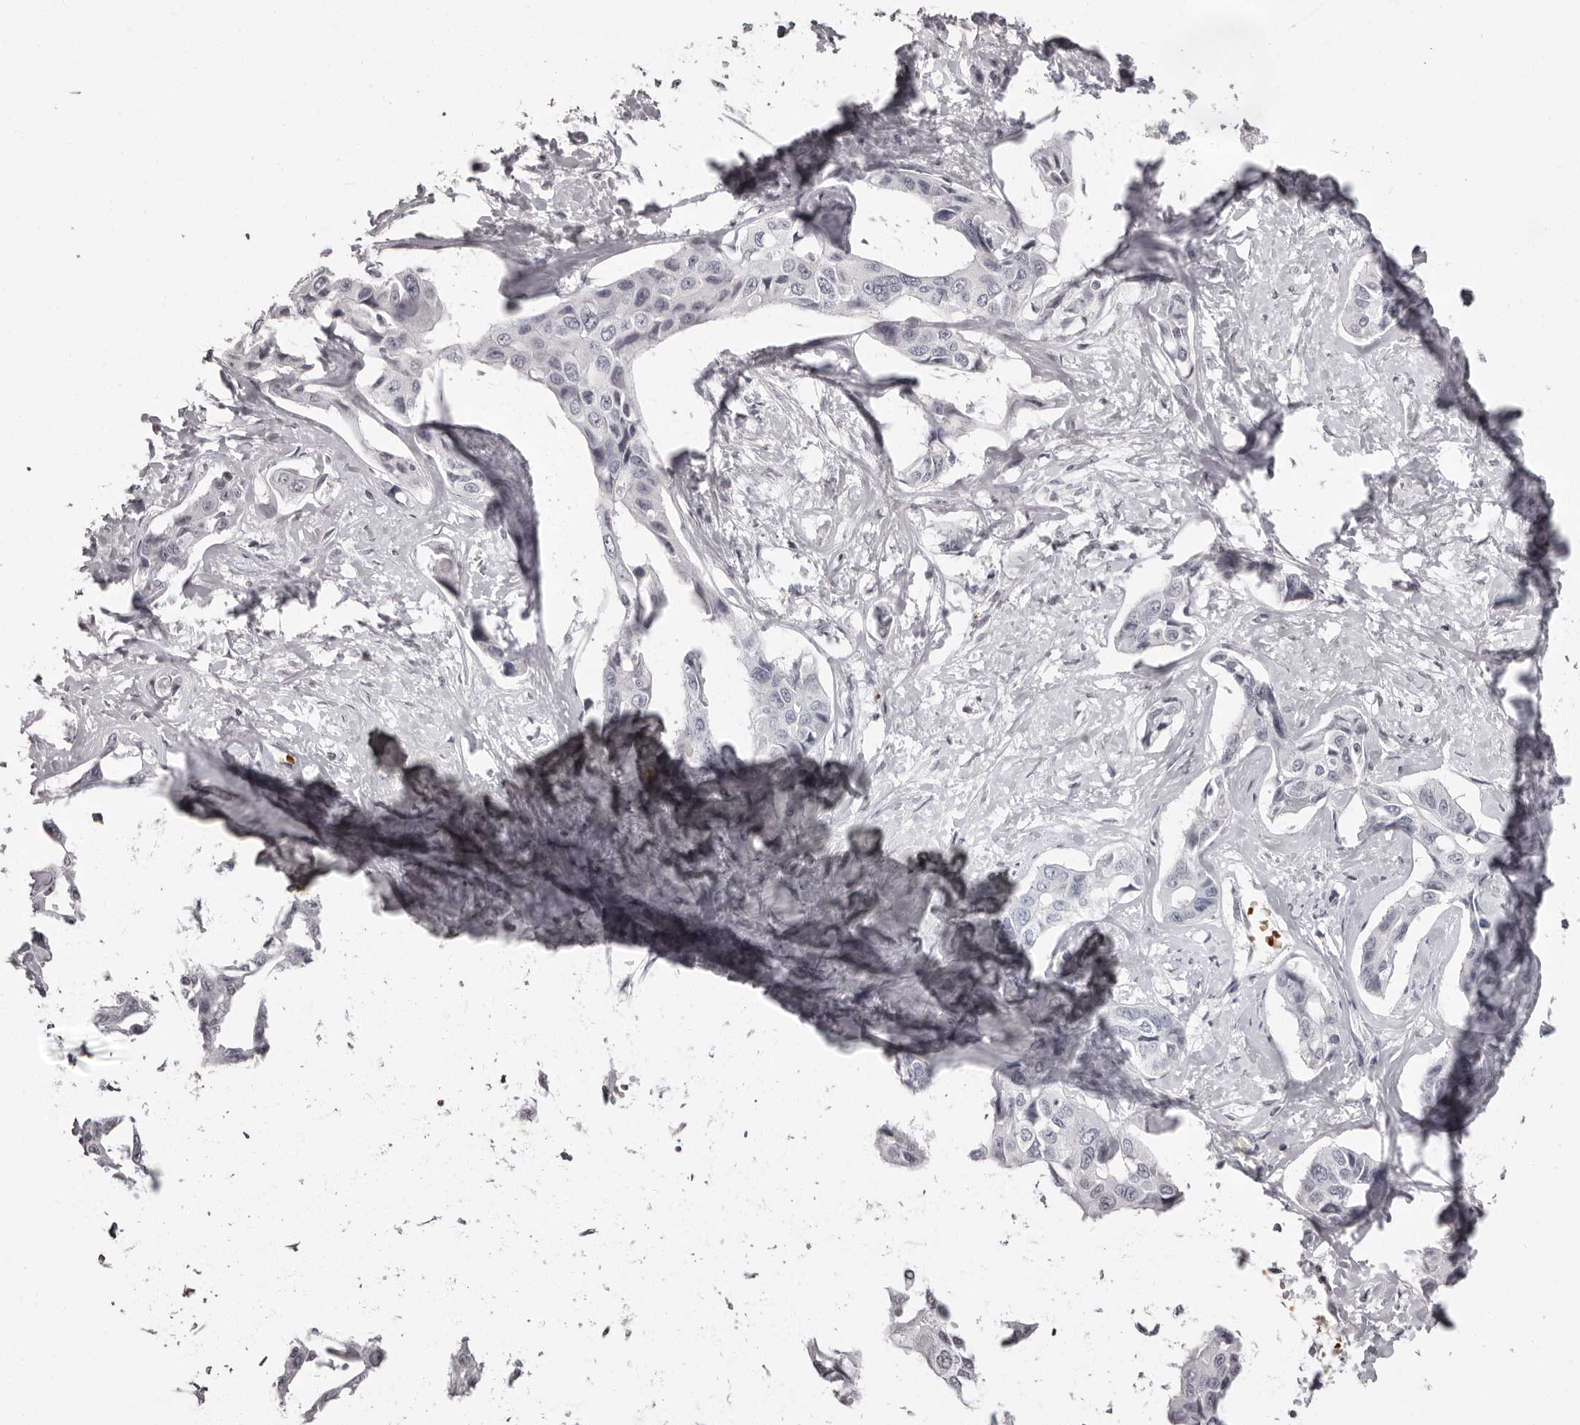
{"staining": {"intensity": "negative", "quantity": "none", "location": "none"}, "tissue": "liver cancer", "cell_type": "Tumor cells", "image_type": "cancer", "snomed": [{"axis": "morphology", "description": "Cholangiocarcinoma"}, {"axis": "topography", "description": "Liver"}], "caption": "Micrograph shows no protein expression in tumor cells of liver cancer tissue. (DAB (3,3'-diaminobenzidine) immunohistochemistry (IHC) visualized using brightfield microscopy, high magnification).", "gene": "C8orf74", "patient": {"sex": "male", "age": 59}}